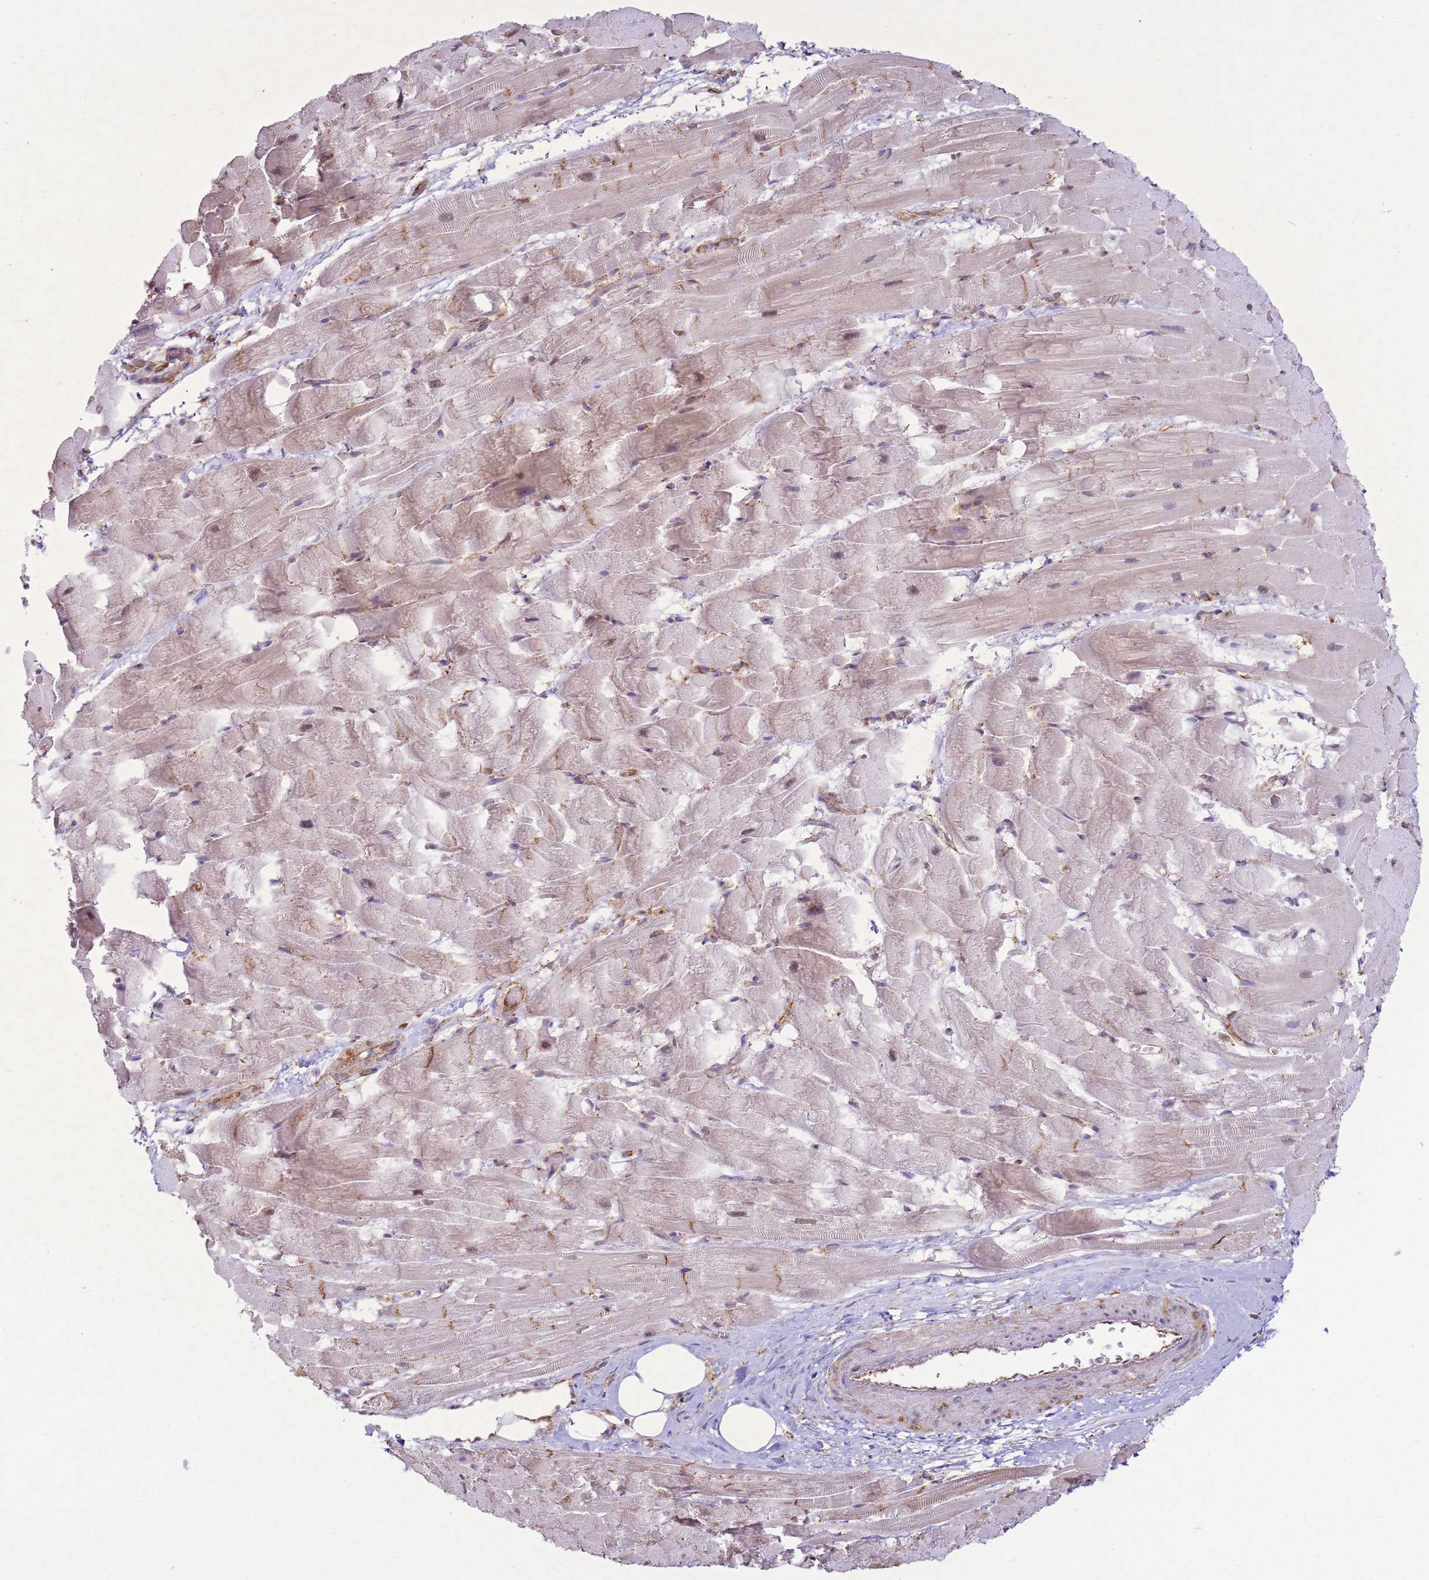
{"staining": {"intensity": "weak", "quantity": "<25%", "location": "cytoplasmic/membranous,nuclear"}, "tissue": "heart muscle", "cell_type": "Cardiomyocytes", "image_type": "normal", "snomed": [{"axis": "morphology", "description": "Normal tissue, NOS"}, {"axis": "topography", "description": "Heart"}], "caption": "High power microscopy micrograph of an IHC histopathology image of unremarkable heart muscle, revealing no significant expression in cardiomyocytes.", "gene": "GABRE", "patient": {"sex": "male", "age": 37}}